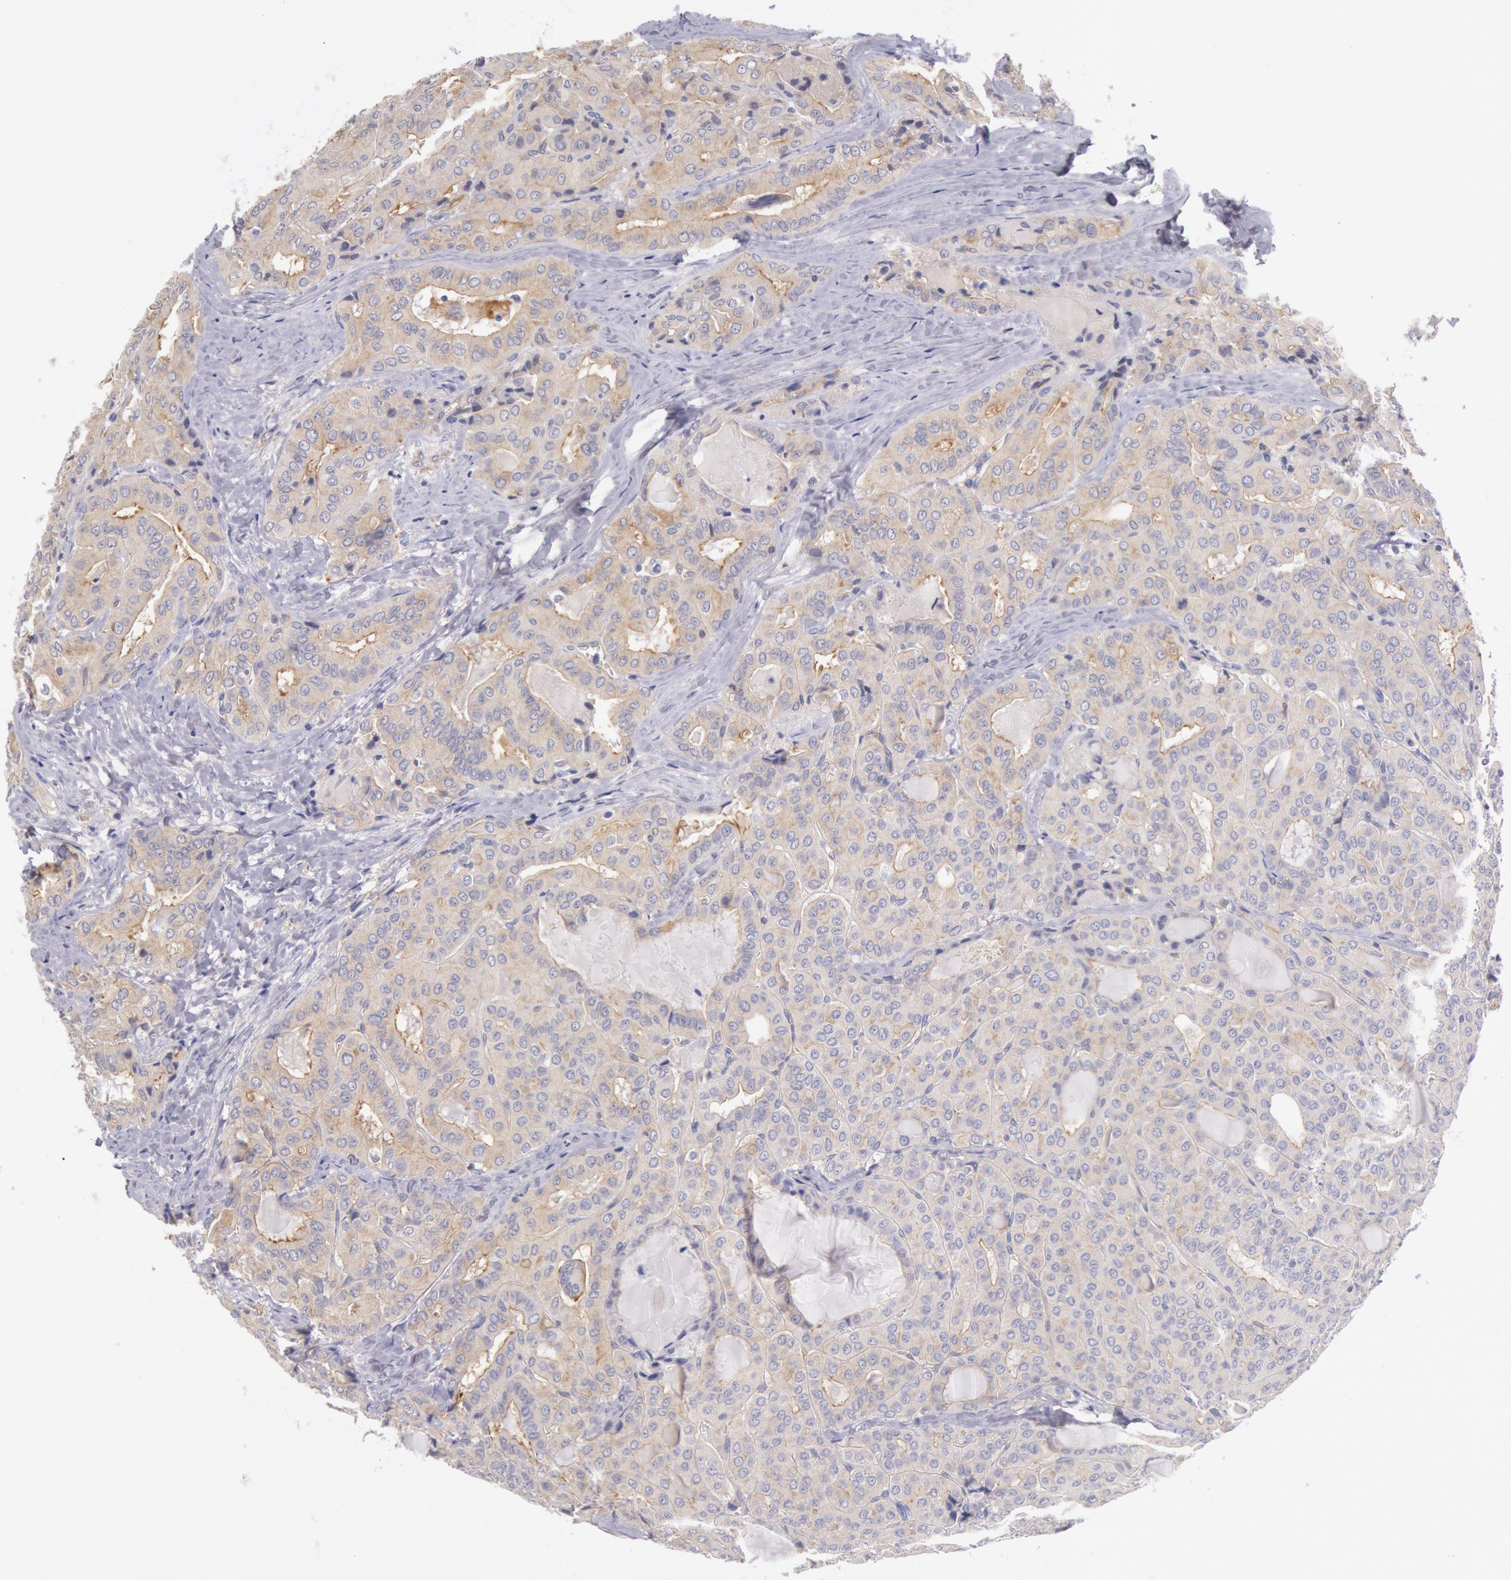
{"staining": {"intensity": "weak", "quantity": "25%-75%", "location": "cytoplasmic/membranous"}, "tissue": "thyroid cancer", "cell_type": "Tumor cells", "image_type": "cancer", "snomed": [{"axis": "morphology", "description": "Papillary adenocarcinoma, NOS"}, {"axis": "topography", "description": "Thyroid gland"}], "caption": "IHC of thyroid papillary adenocarcinoma reveals low levels of weak cytoplasmic/membranous expression in about 25%-75% of tumor cells.", "gene": "MYO5A", "patient": {"sex": "female", "age": 71}}